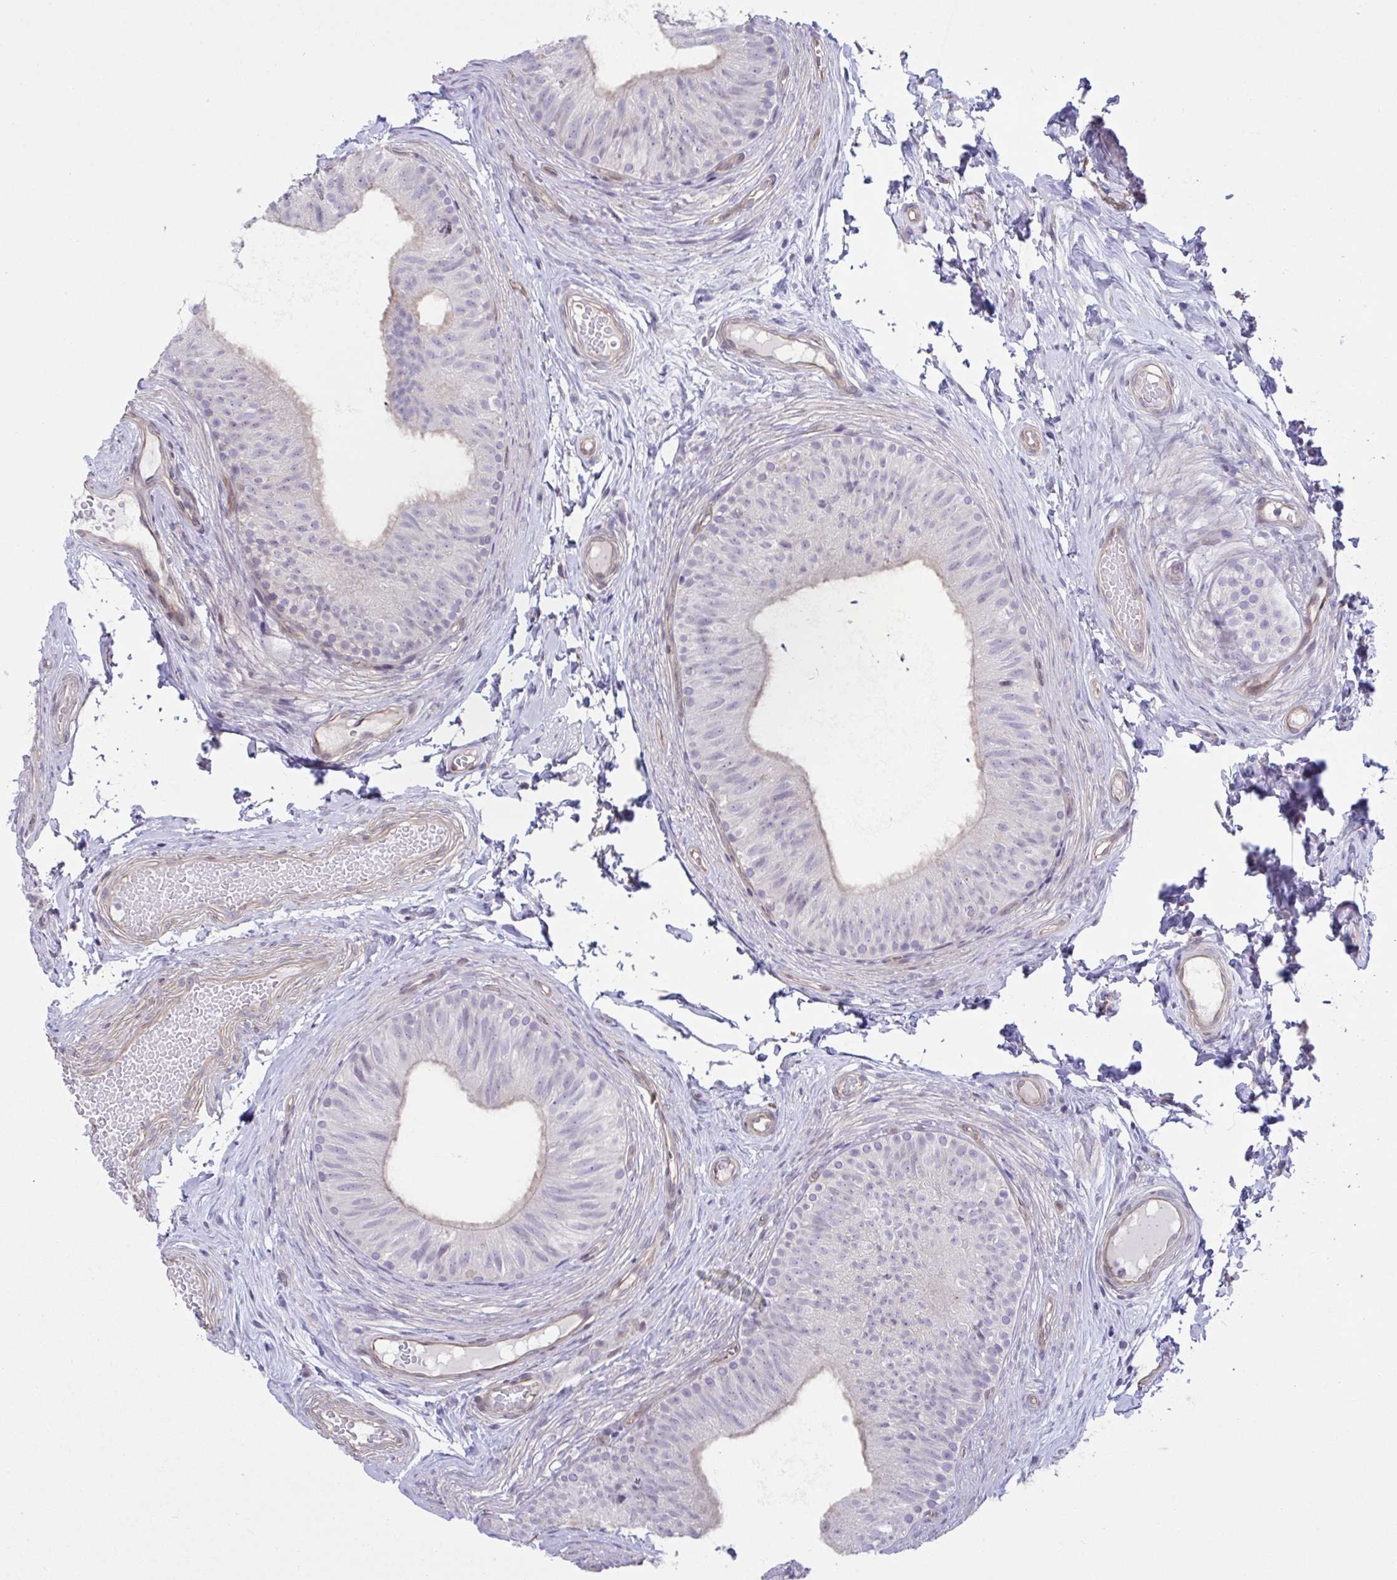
{"staining": {"intensity": "negative", "quantity": "none", "location": "none"}, "tissue": "epididymis", "cell_type": "Glandular cells", "image_type": "normal", "snomed": [{"axis": "morphology", "description": "Normal tissue, NOS"}, {"axis": "topography", "description": "Epididymis, spermatic cord, NOS"}, {"axis": "topography", "description": "Epididymis"}, {"axis": "topography", "description": "Peripheral nerve tissue"}], "caption": "Glandular cells show no significant protein staining in benign epididymis. The staining is performed using DAB (3,3'-diaminobenzidine) brown chromogen with nuclei counter-stained in using hematoxylin.", "gene": "RHOXF1", "patient": {"sex": "male", "age": 29}}